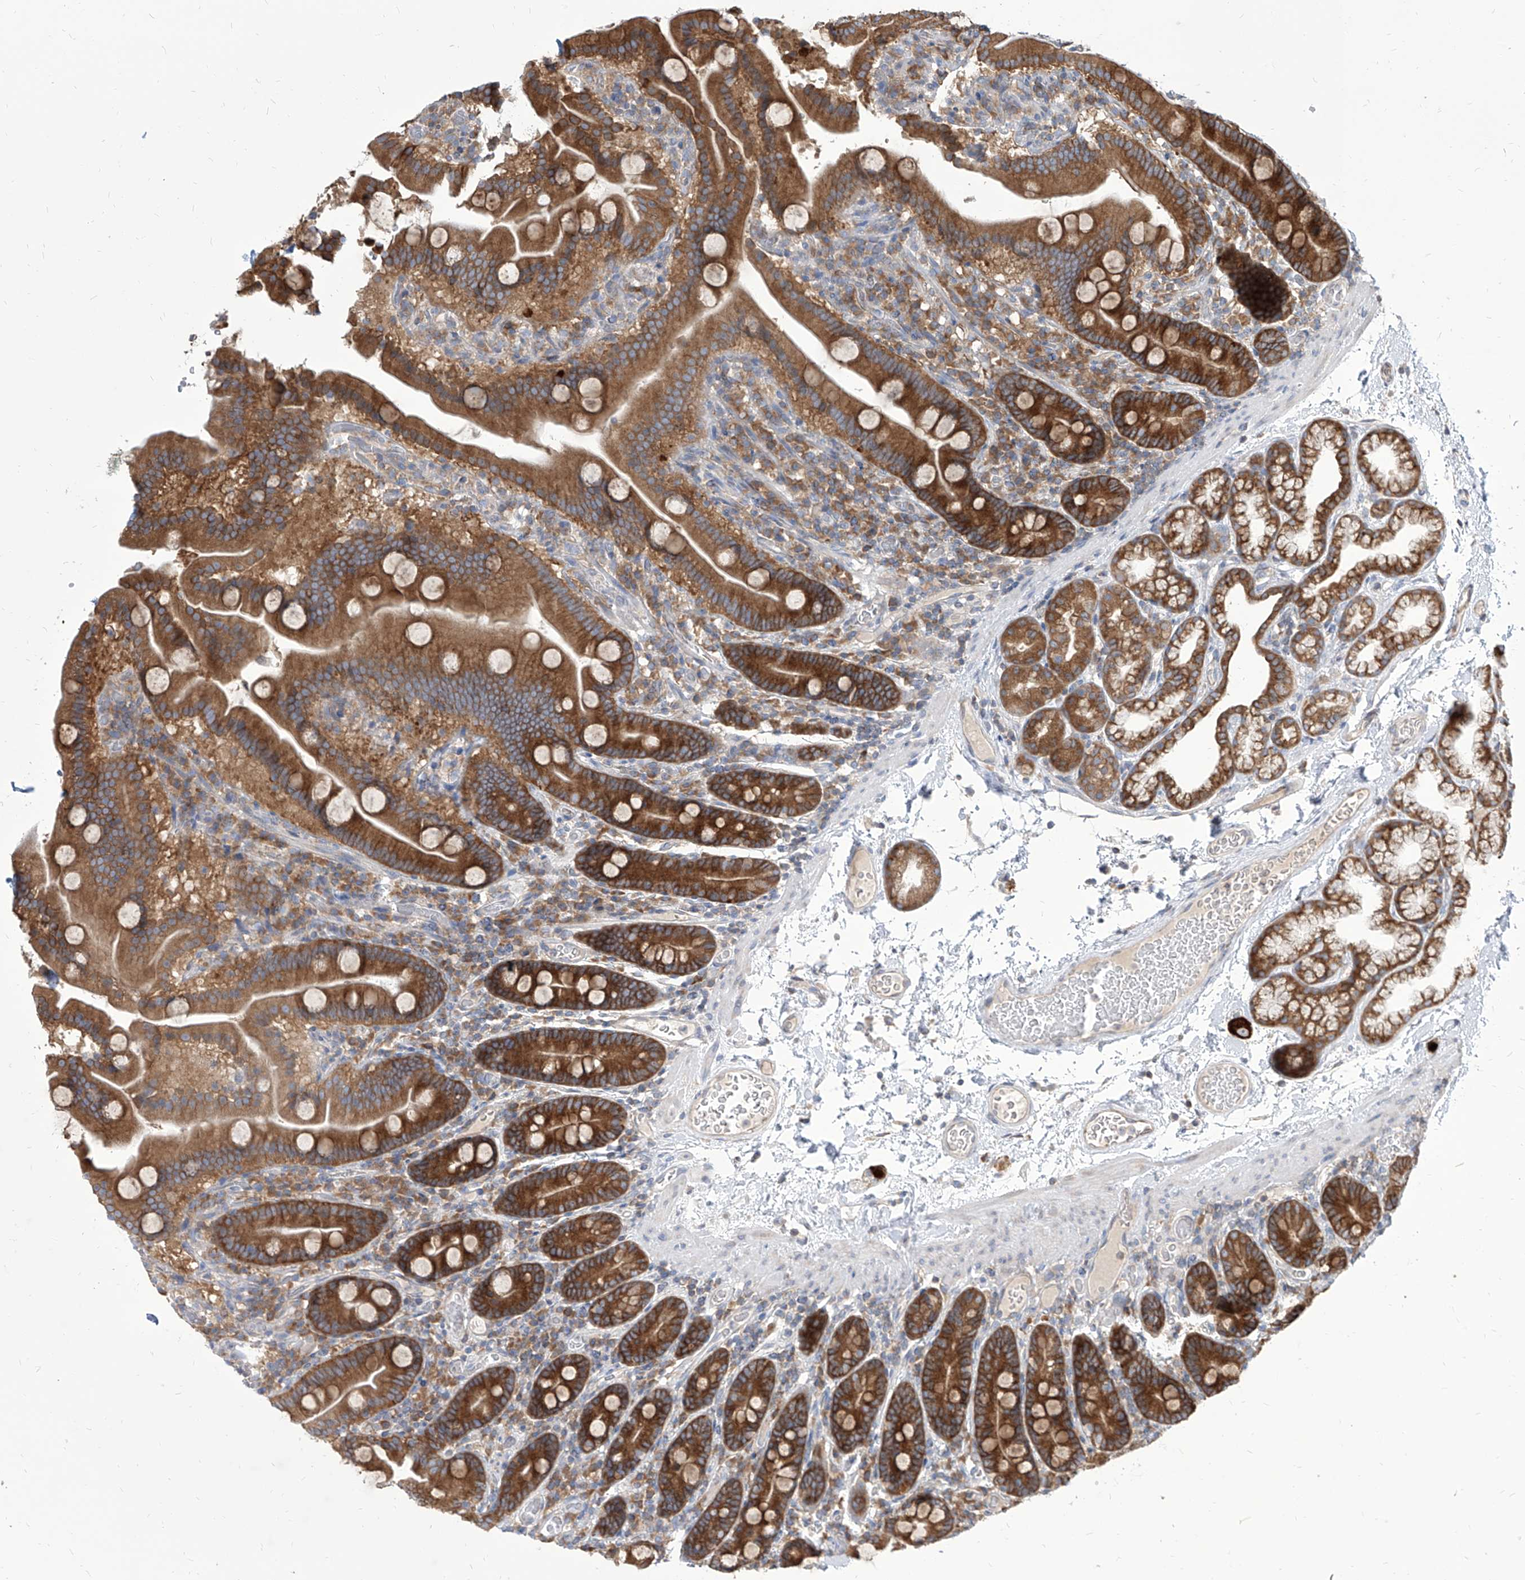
{"staining": {"intensity": "strong", "quantity": ">75%", "location": "cytoplasmic/membranous"}, "tissue": "duodenum", "cell_type": "Glandular cells", "image_type": "normal", "snomed": [{"axis": "morphology", "description": "Normal tissue, NOS"}, {"axis": "topography", "description": "Duodenum"}], "caption": "Immunohistochemical staining of normal human duodenum displays strong cytoplasmic/membranous protein expression in approximately >75% of glandular cells.", "gene": "FAM83B", "patient": {"sex": "male", "age": 55}}